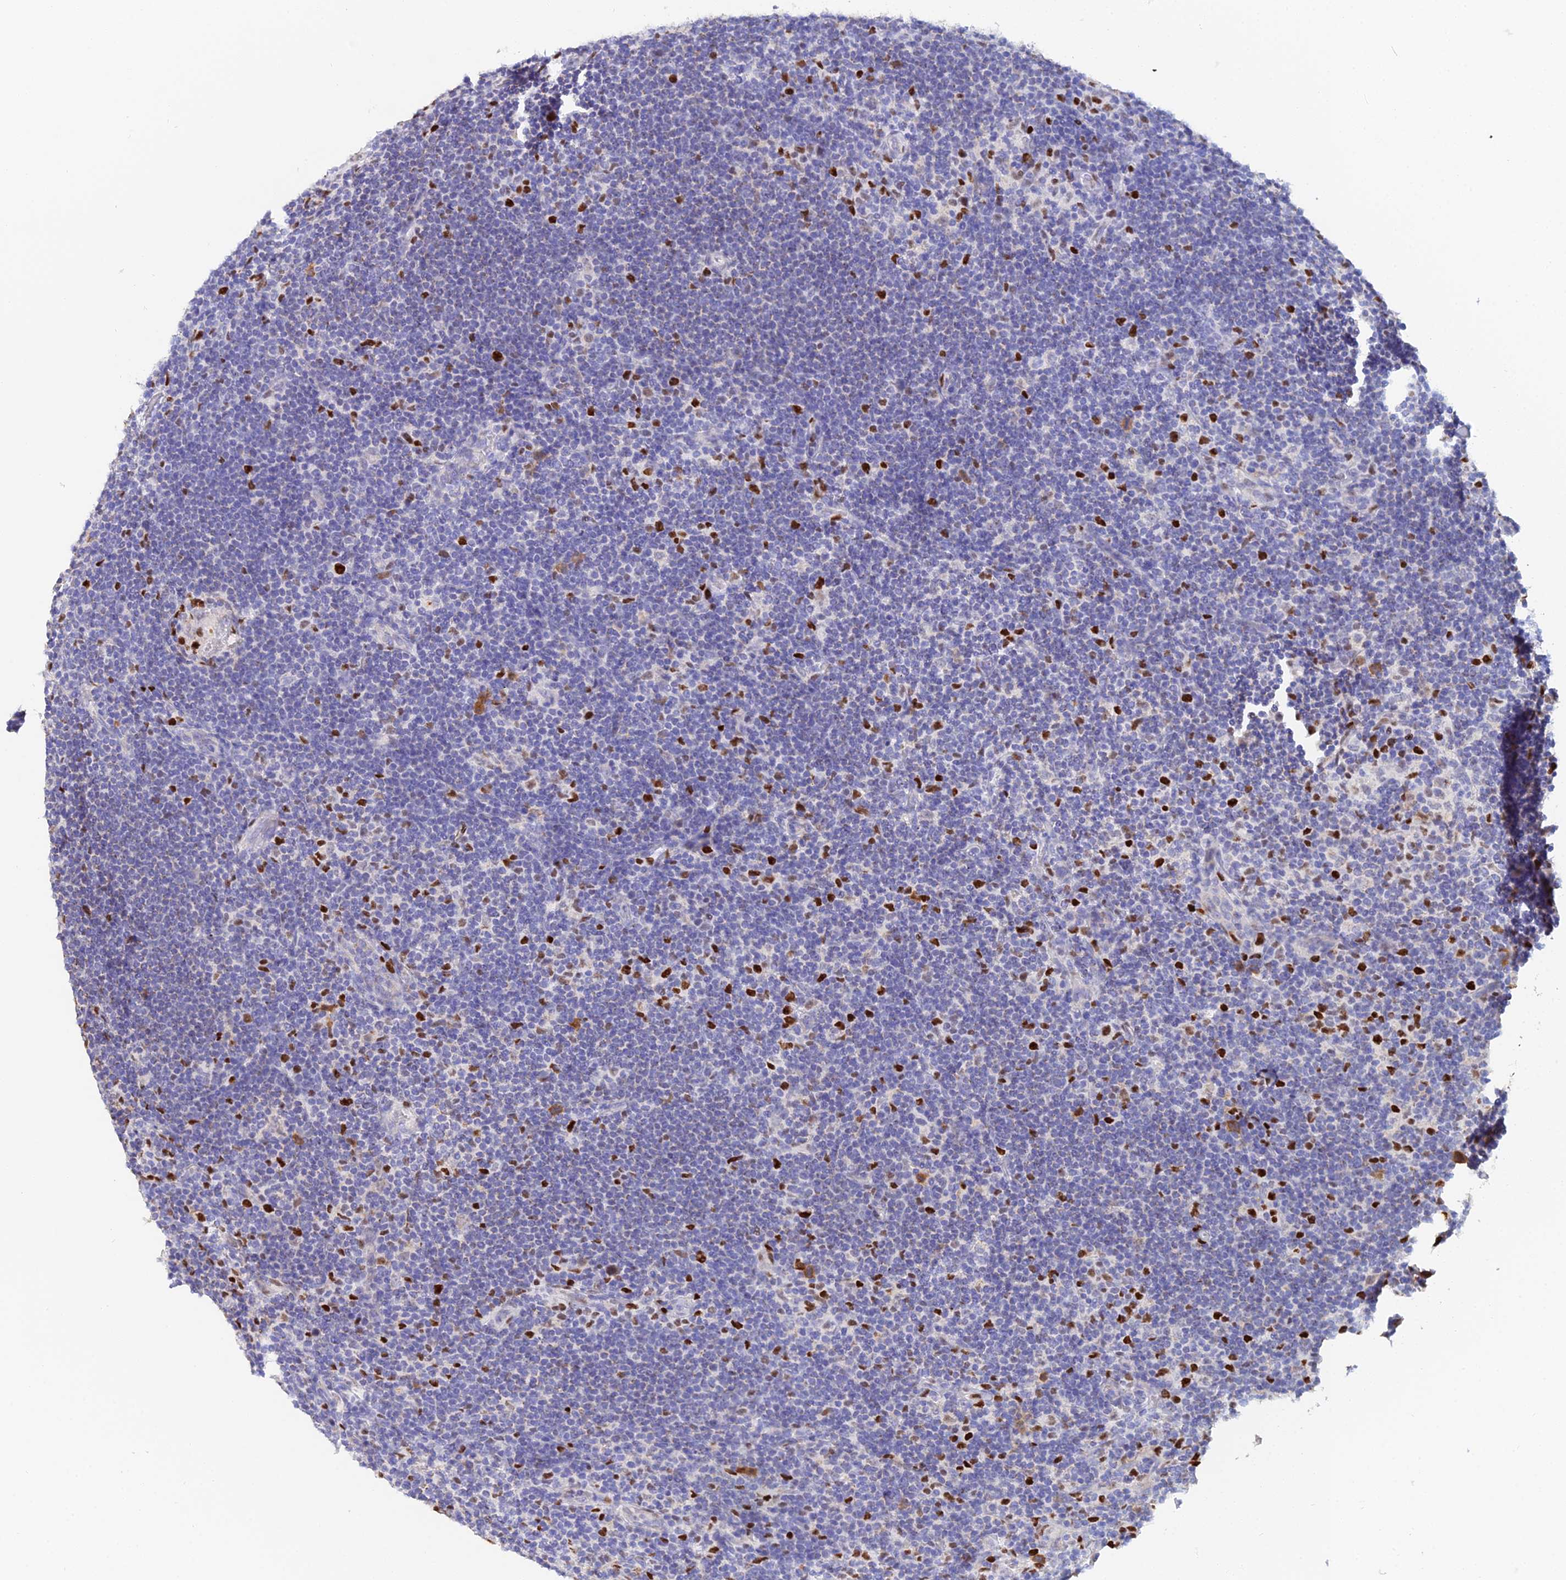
{"staining": {"intensity": "negative", "quantity": "none", "location": "none"}, "tissue": "lymphoma", "cell_type": "Tumor cells", "image_type": "cancer", "snomed": [{"axis": "morphology", "description": "Hodgkin's disease, NOS"}, {"axis": "topography", "description": "Lymph node"}], "caption": "Tumor cells are negative for brown protein staining in lymphoma.", "gene": "MCM2", "patient": {"sex": "female", "age": 57}}